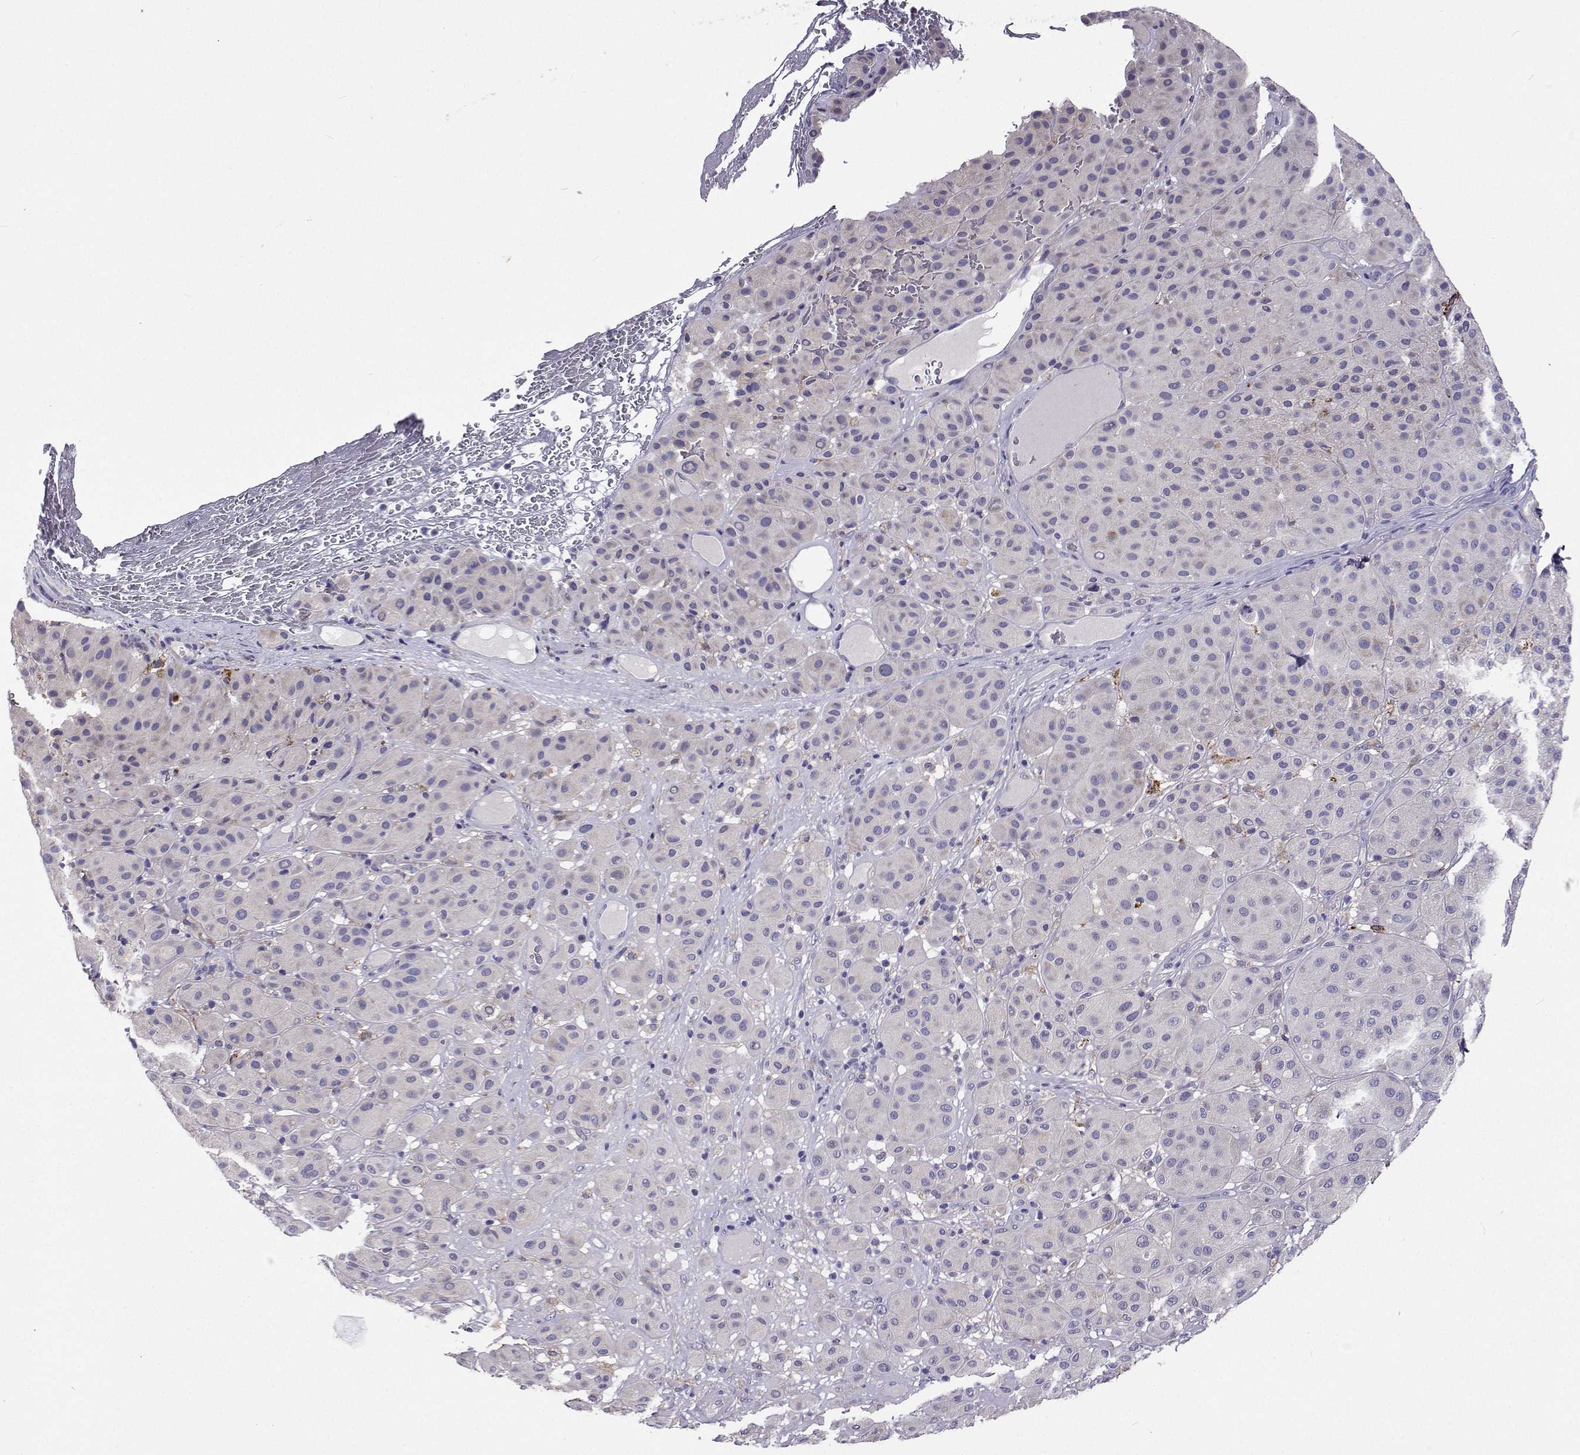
{"staining": {"intensity": "negative", "quantity": "none", "location": "none"}, "tissue": "melanoma", "cell_type": "Tumor cells", "image_type": "cancer", "snomed": [{"axis": "morphology", "description": "Malignant melanoma, Metastatic site"}, {"axis": "topography", "description": "Smooth muscle"}], "caption": "The immunohistochemistry image has no significant expression in tumor cells of malignant melanoma (metastatic site) tissue.", "gene": "LHFPL7", "patient": {"sex": "male", "age": 41}}